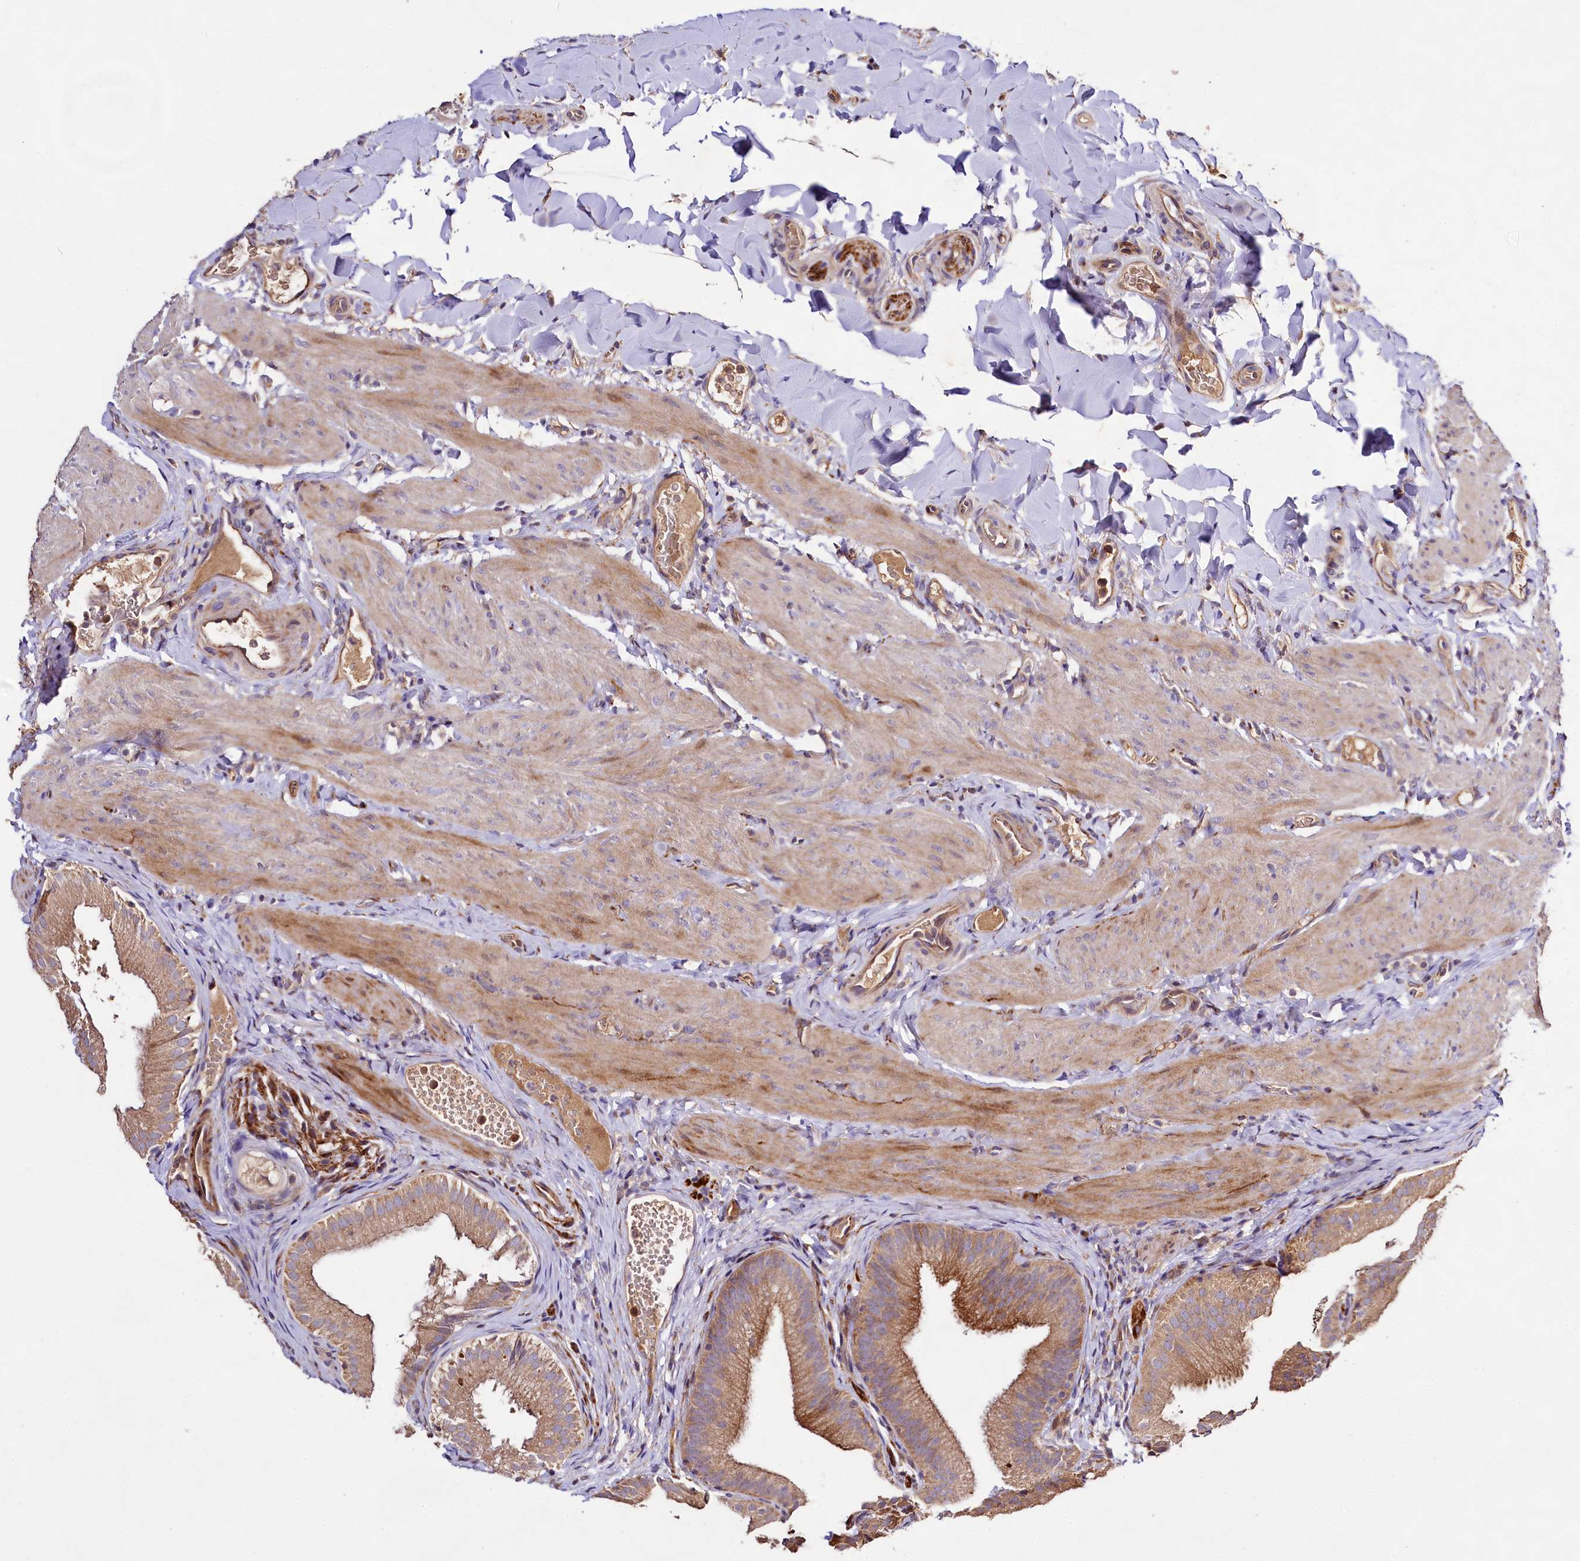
{"staining": {"intensity": "moderate", "quantity": ">75%", "location": "cytoplasmic/membranous"}, "tissue": "gallbladder", "cell_type": "Glandular cells", "image_type": "normal", "snomed": [{"axis": "morphology", "description": "Normal tissue, NOS"}, {"axis": "topography", "description": "Gallbladder"}], "caption": "High-power microscopy captured an IHC image of unremarkable gallbladder, revealing moderate cytoplasmic/membranous expression in approximately >75% of glandular cells.", "gene": "DMXL2", "patient": {"sex": "female", "age": 30}}